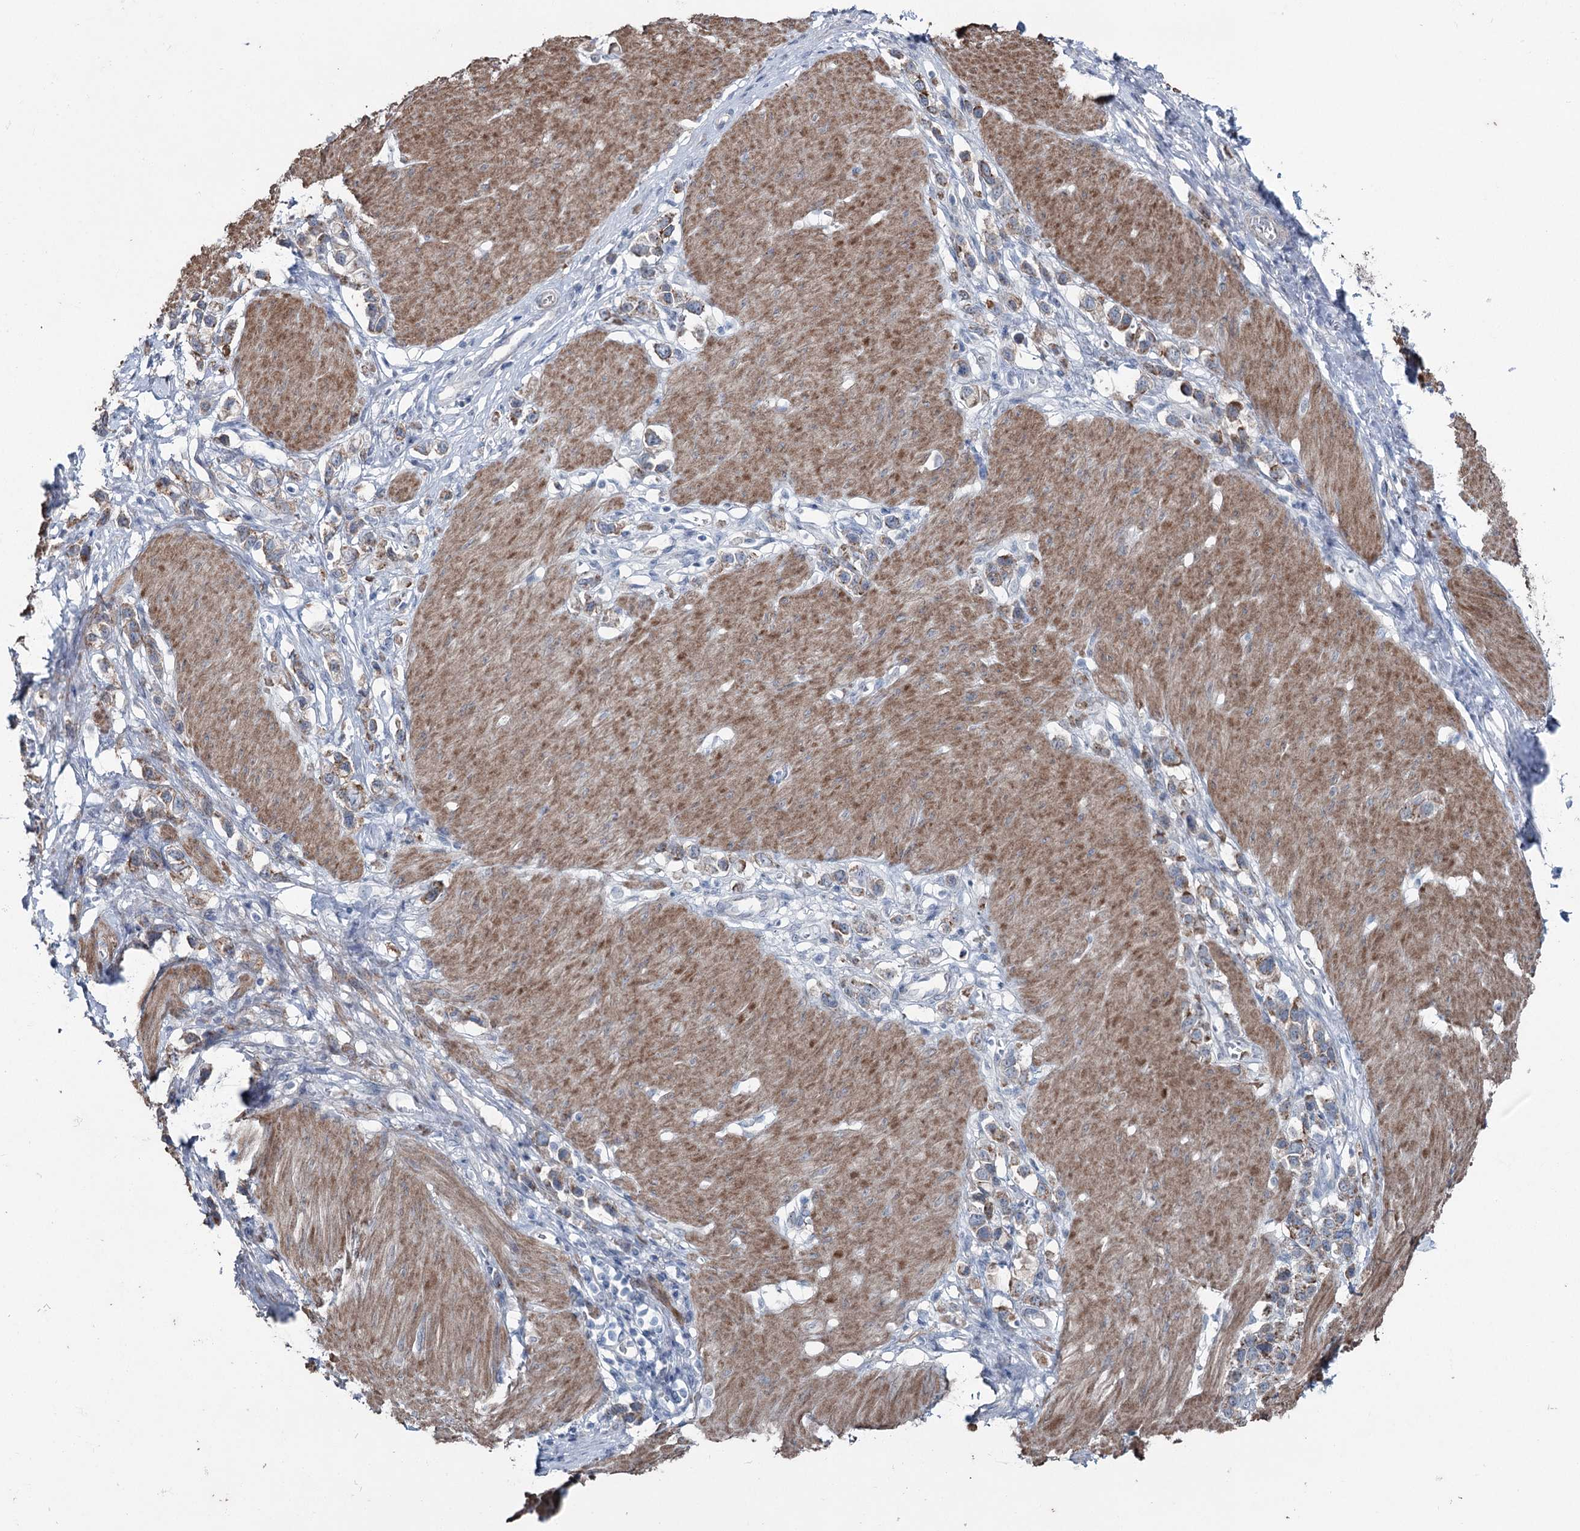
{"staining": {"intensity": "moderate", "quantity": ">75%", "location": "cytoplasmic/membranous"}, "tissue": "stomach cancer", "cell_type": "Tumor cells", "image_type": "cancer", "snomed": [{"axis": "morphology", "description": "Normal tissue, NOS"}, {"axis": "morphology", "description": "Adenocarcinoma, NOS"}, {"axis": "topography", "description": "Stomach, upper"}, {"axis": "topography", "description": "Stomach"}], "caption": "Protein staining of stomach cancer (adenocarcinoma) tissue demonstrates moderate cytoplasmic/membranous positivity in approximately >75% of tumor cells.", "gene": "FAM120B", "patient": {"sex": "female", "age": 65}}